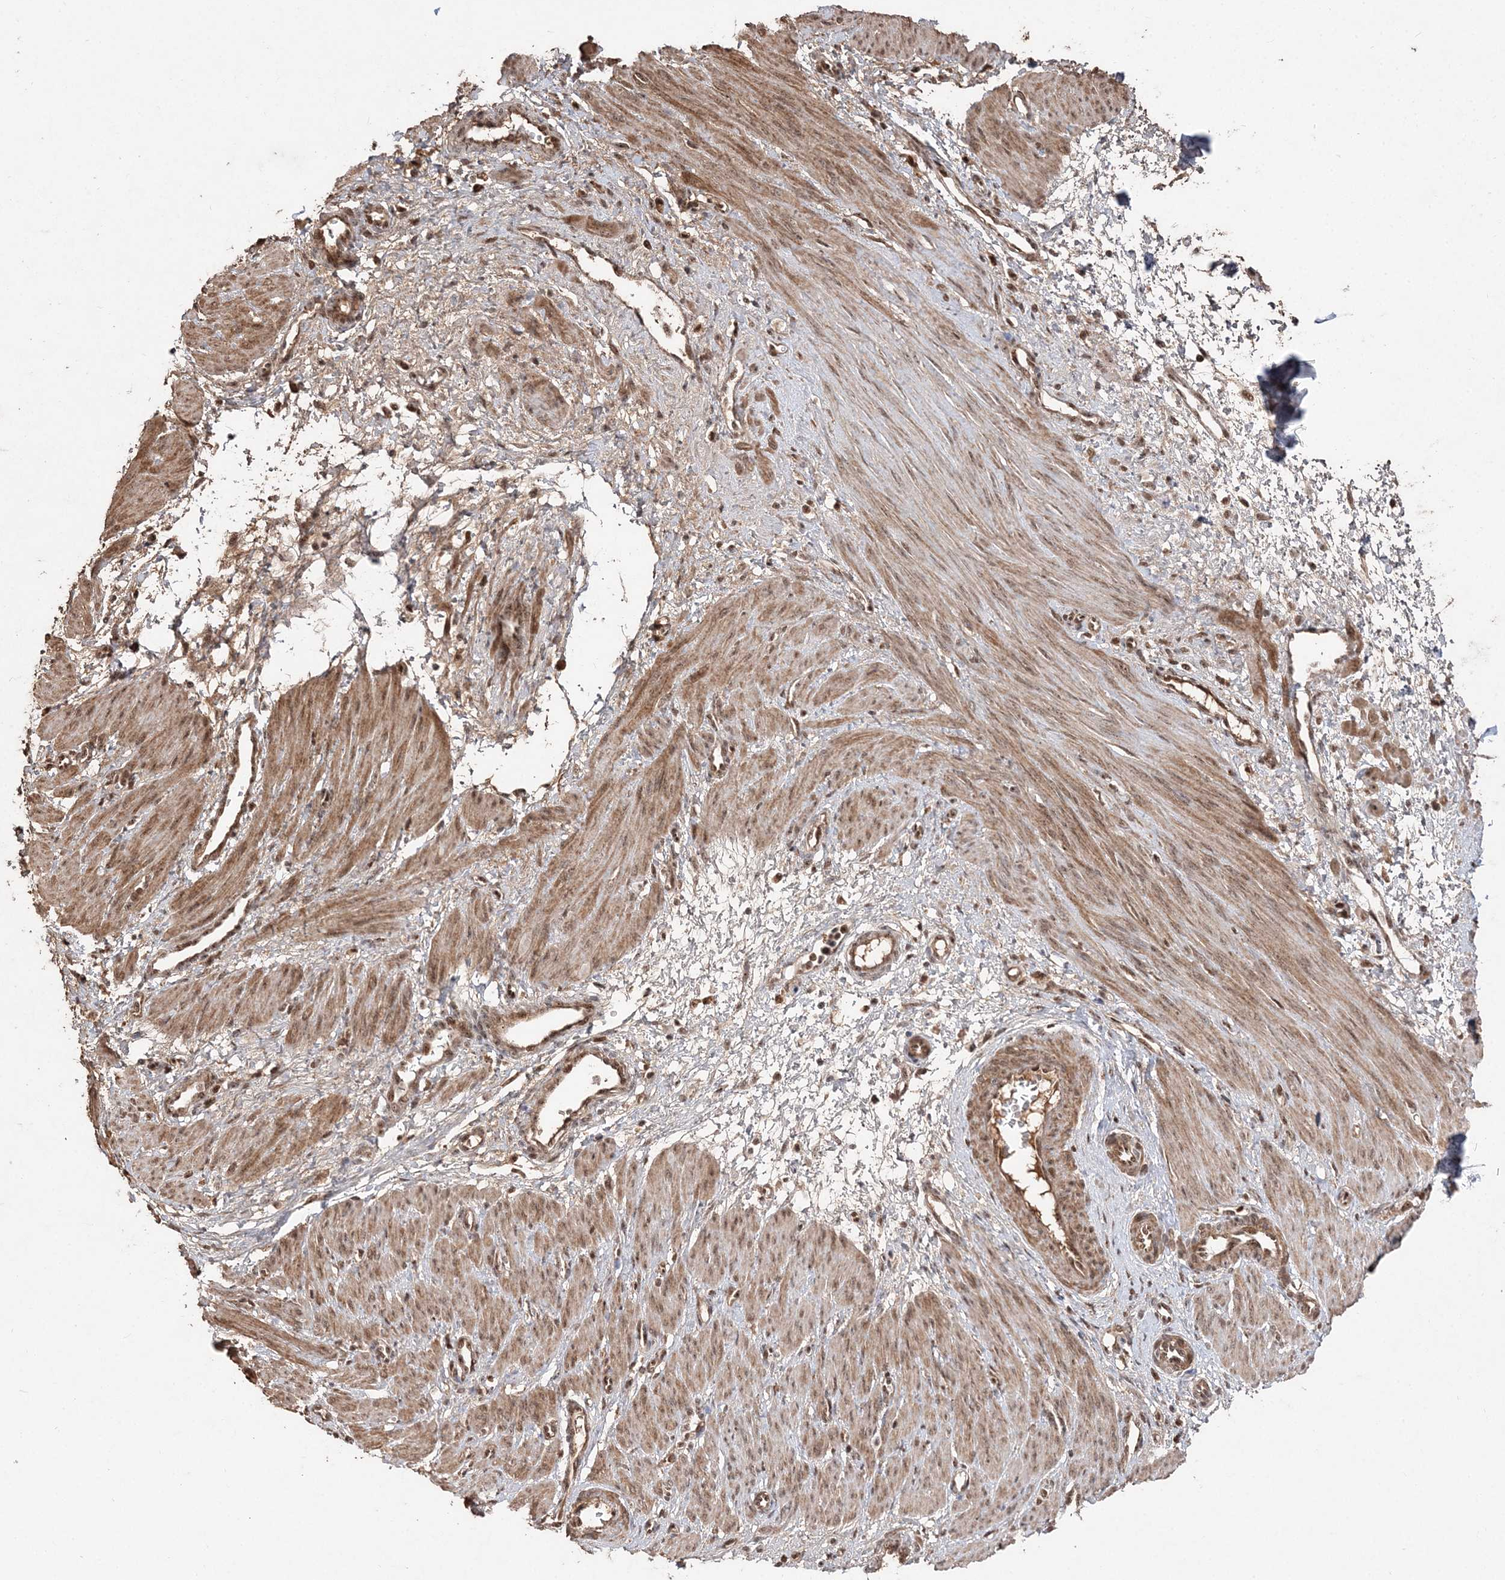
{"staining": {"intensity": "moderate", "quantity": ">75%", "location": "cytoplasmic/membranous"}, "tissue": "smooth muscle", "cell_type": "Smooth muscle cells", "image_type": "normal", "snomed": [{"axis": "morphology", "description": "Normal tissue, NOS"}, {"axis": "topography", "description": "Endometrium"}], "caption": "IHC micrograph of unremarkable smooth muscle: smooth muscle stained using immunohistochemistry (IHC) reveals medium levels of moderate protein expression localized specifically in the cytoplasmic/membranous of smooth muscle cells, appearing as a cytoplasmic/membranous brown color.", "gene": "RBM17", "patient": {"sex": "female", "age": 33}}